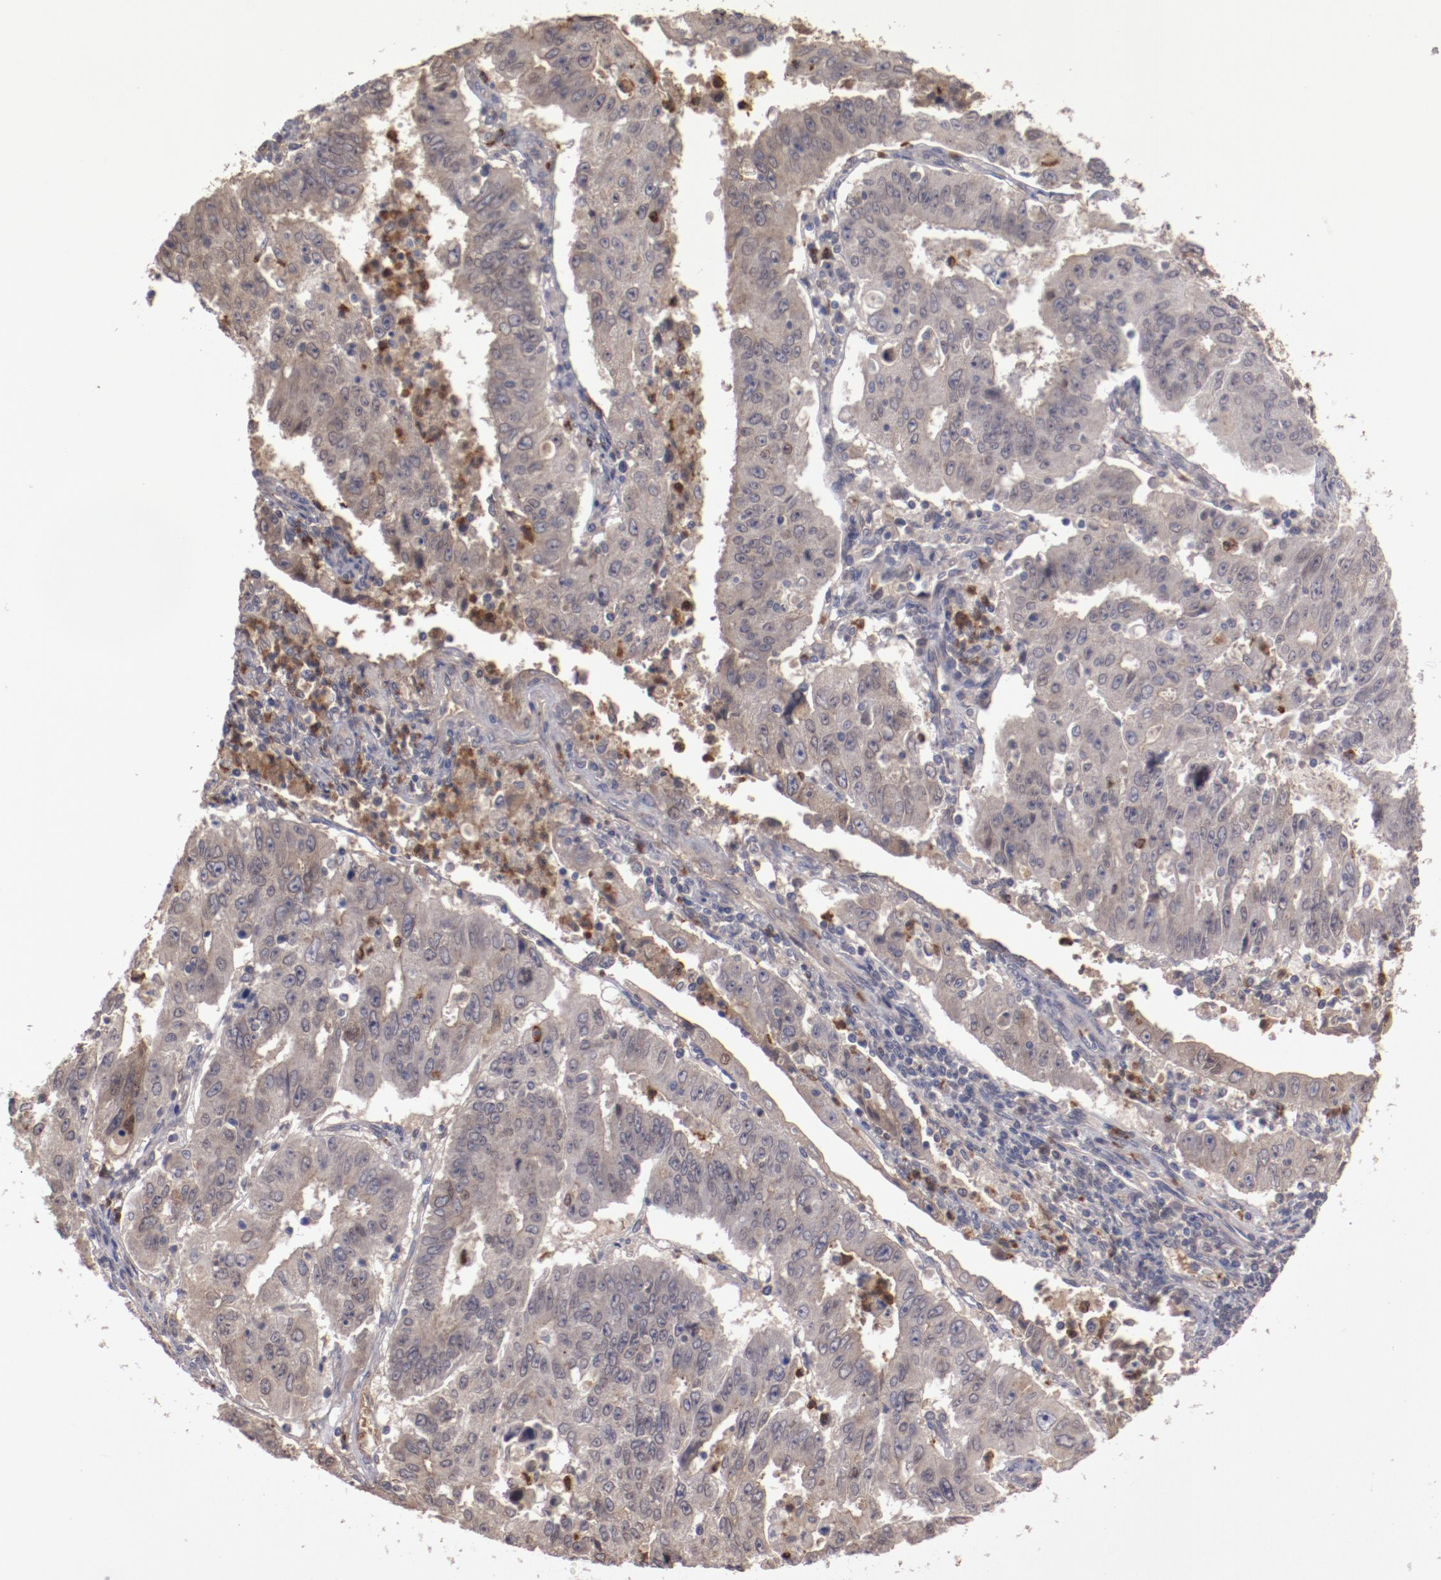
{"staining": {"intensity": "weak", "quantity": "25%-75%", "location": "cytoplasmic/membranous"}, "tissue": "endometrial cancer", "cell_type": "Tumor cells", "image_type": "cancer", "snomed": [{"axis": "morphology", "description": "Adenocarcinoma, NOS"}, {"axis": "topography", "description": "Endometrium"}], "caption": "A low amount of weak cytoplasmic/membranous staining is seen in approximately 25%-75% of tumor cells in adenocarcinoma (endometrial) tissue.", "gene": "SERPINA7", "patient": {"sex": "female", "age": 42}}